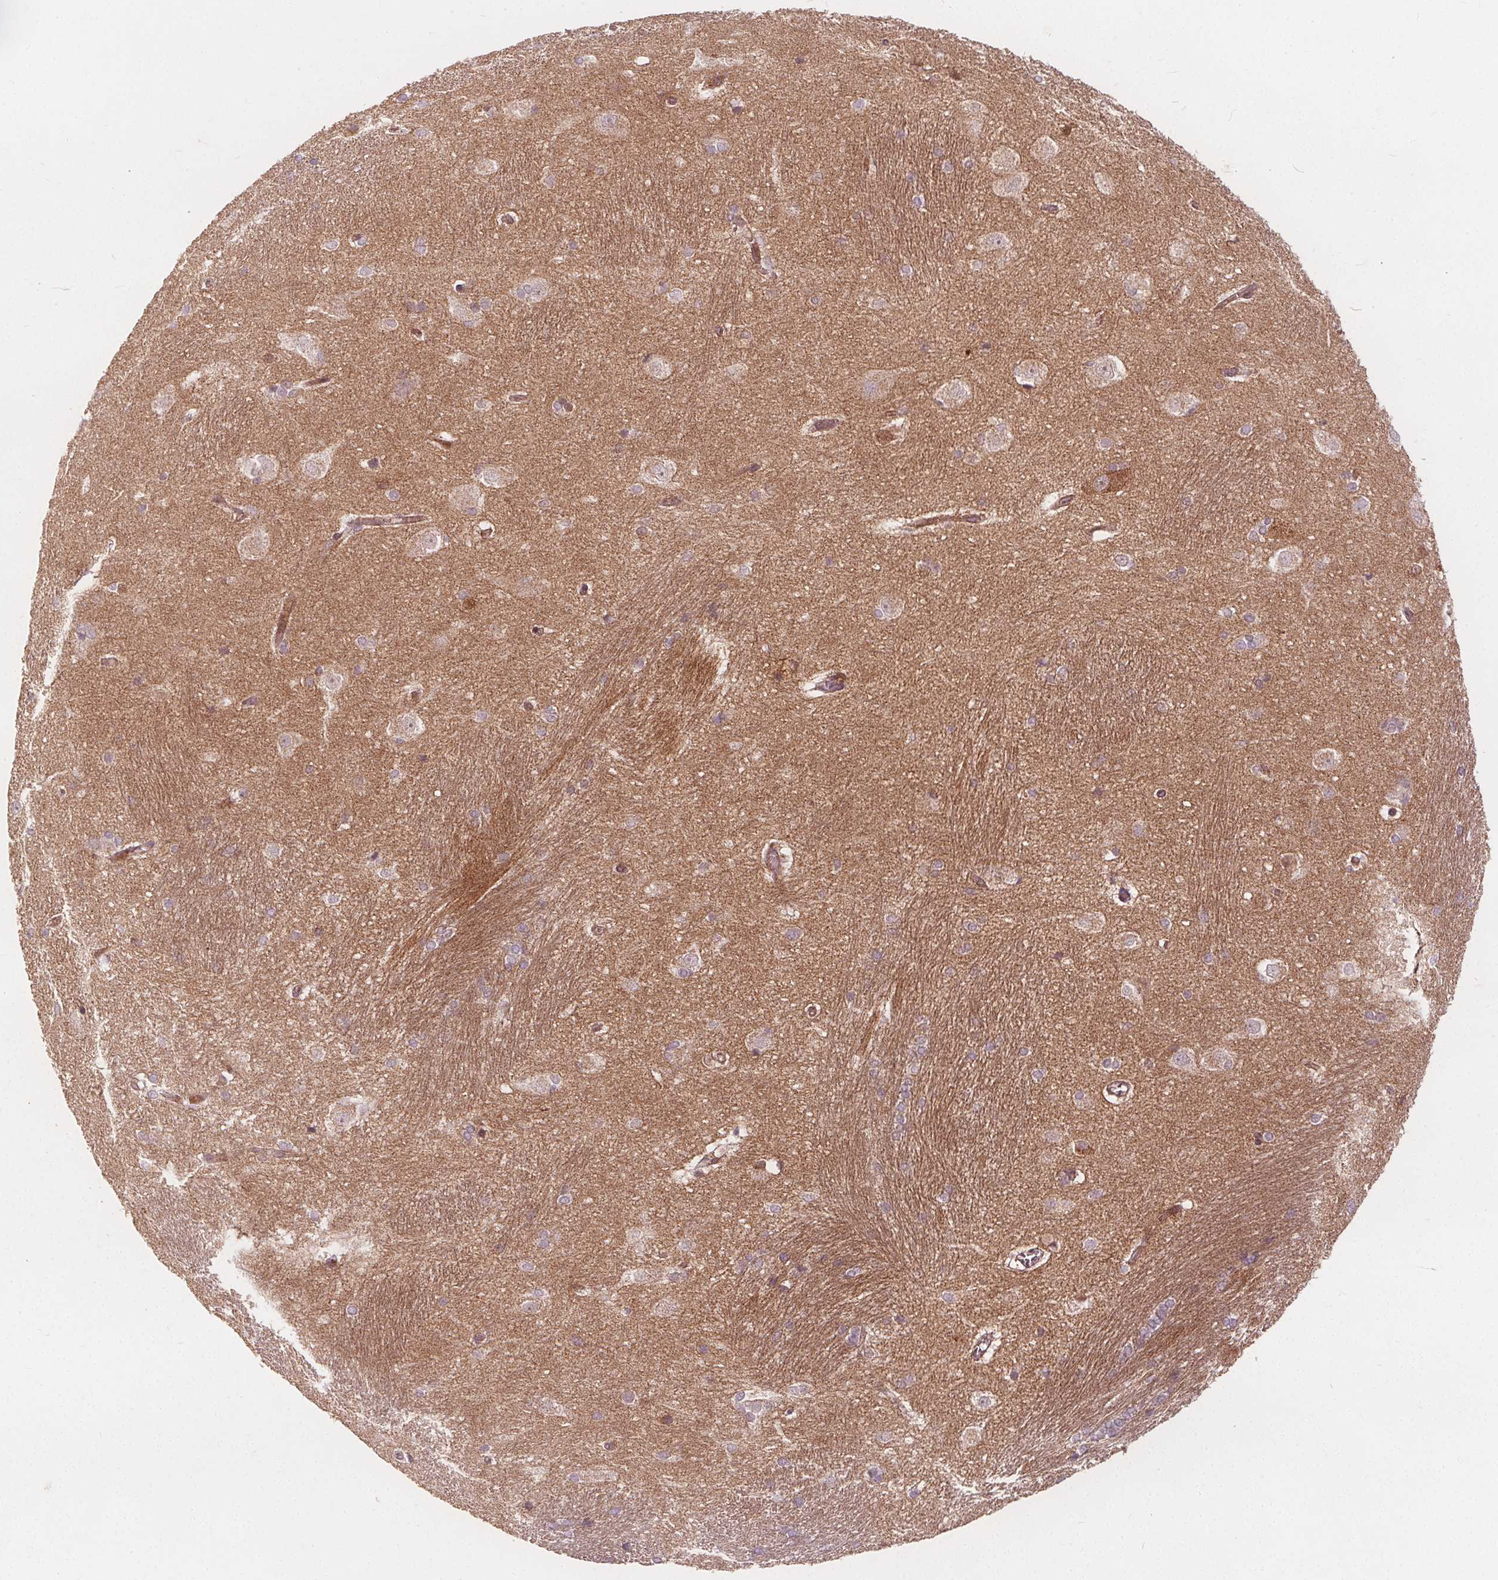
{"staining": {"intensity": "negative", "quantity": "none", "location": "none"}, "tissue": "hippocampus", "cell_type": "Glial cells", "image_type": "normal", "snomed": [{"axis": "morphology", "description": "Normal tissue, NOS"}, {"axis": "topography", "description": "Cerebral cortex"}, {"axis": "topography", "description": "Hippocampus"}], "caption": "Glial cells are negative for brown protein staining in benign hippocampus. (DAB (3,3'-diaminobenzidine) IHC with hematoxylin counter stain).", "gene": "PTPRT", "patient": {"sex": "female", "age": 19}}